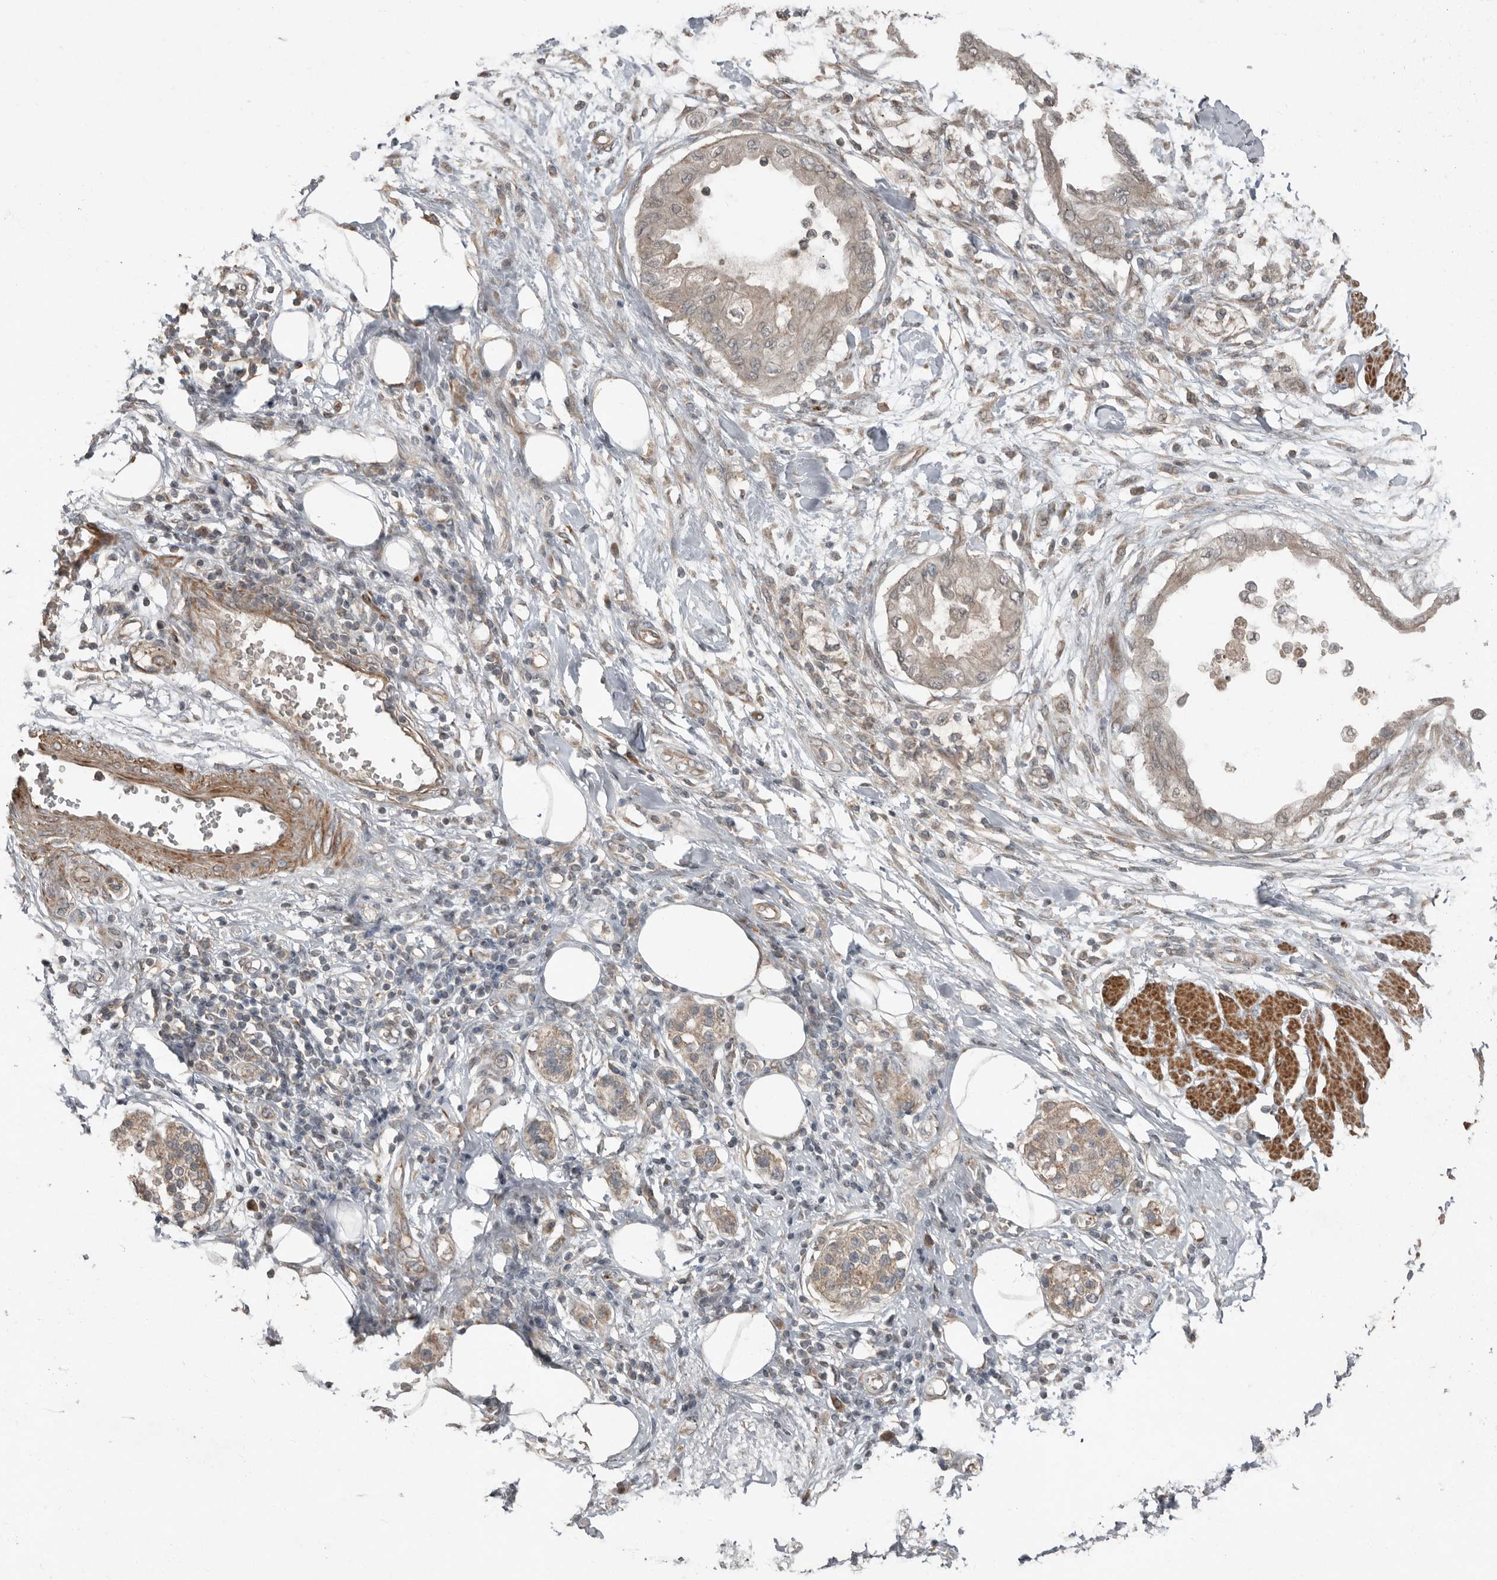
{"staining": {"intensity": "weak", "quantity": "<25%", "location": "cytoplasmic/membranous"}, "tissue": "pancreatic cancer", "cell_type": "Tumor cells", "image_type": "cancer", "snomed": [{"axis": "morphology", "description": "Normal tissue, NOS"}, {"axis": "morphology", "description": "Adenocarcinoma, NOS"}, {"axis": "topography", "description": "Pancreas"}, {"axis": "topography", "description": "Duodenum"}], "caption": "The image displays no staining of tumor cells in adenocarcinoma (pancreatic).", "gene": "SLC6A7", "patient": {"sex": "female", "age": 60}}